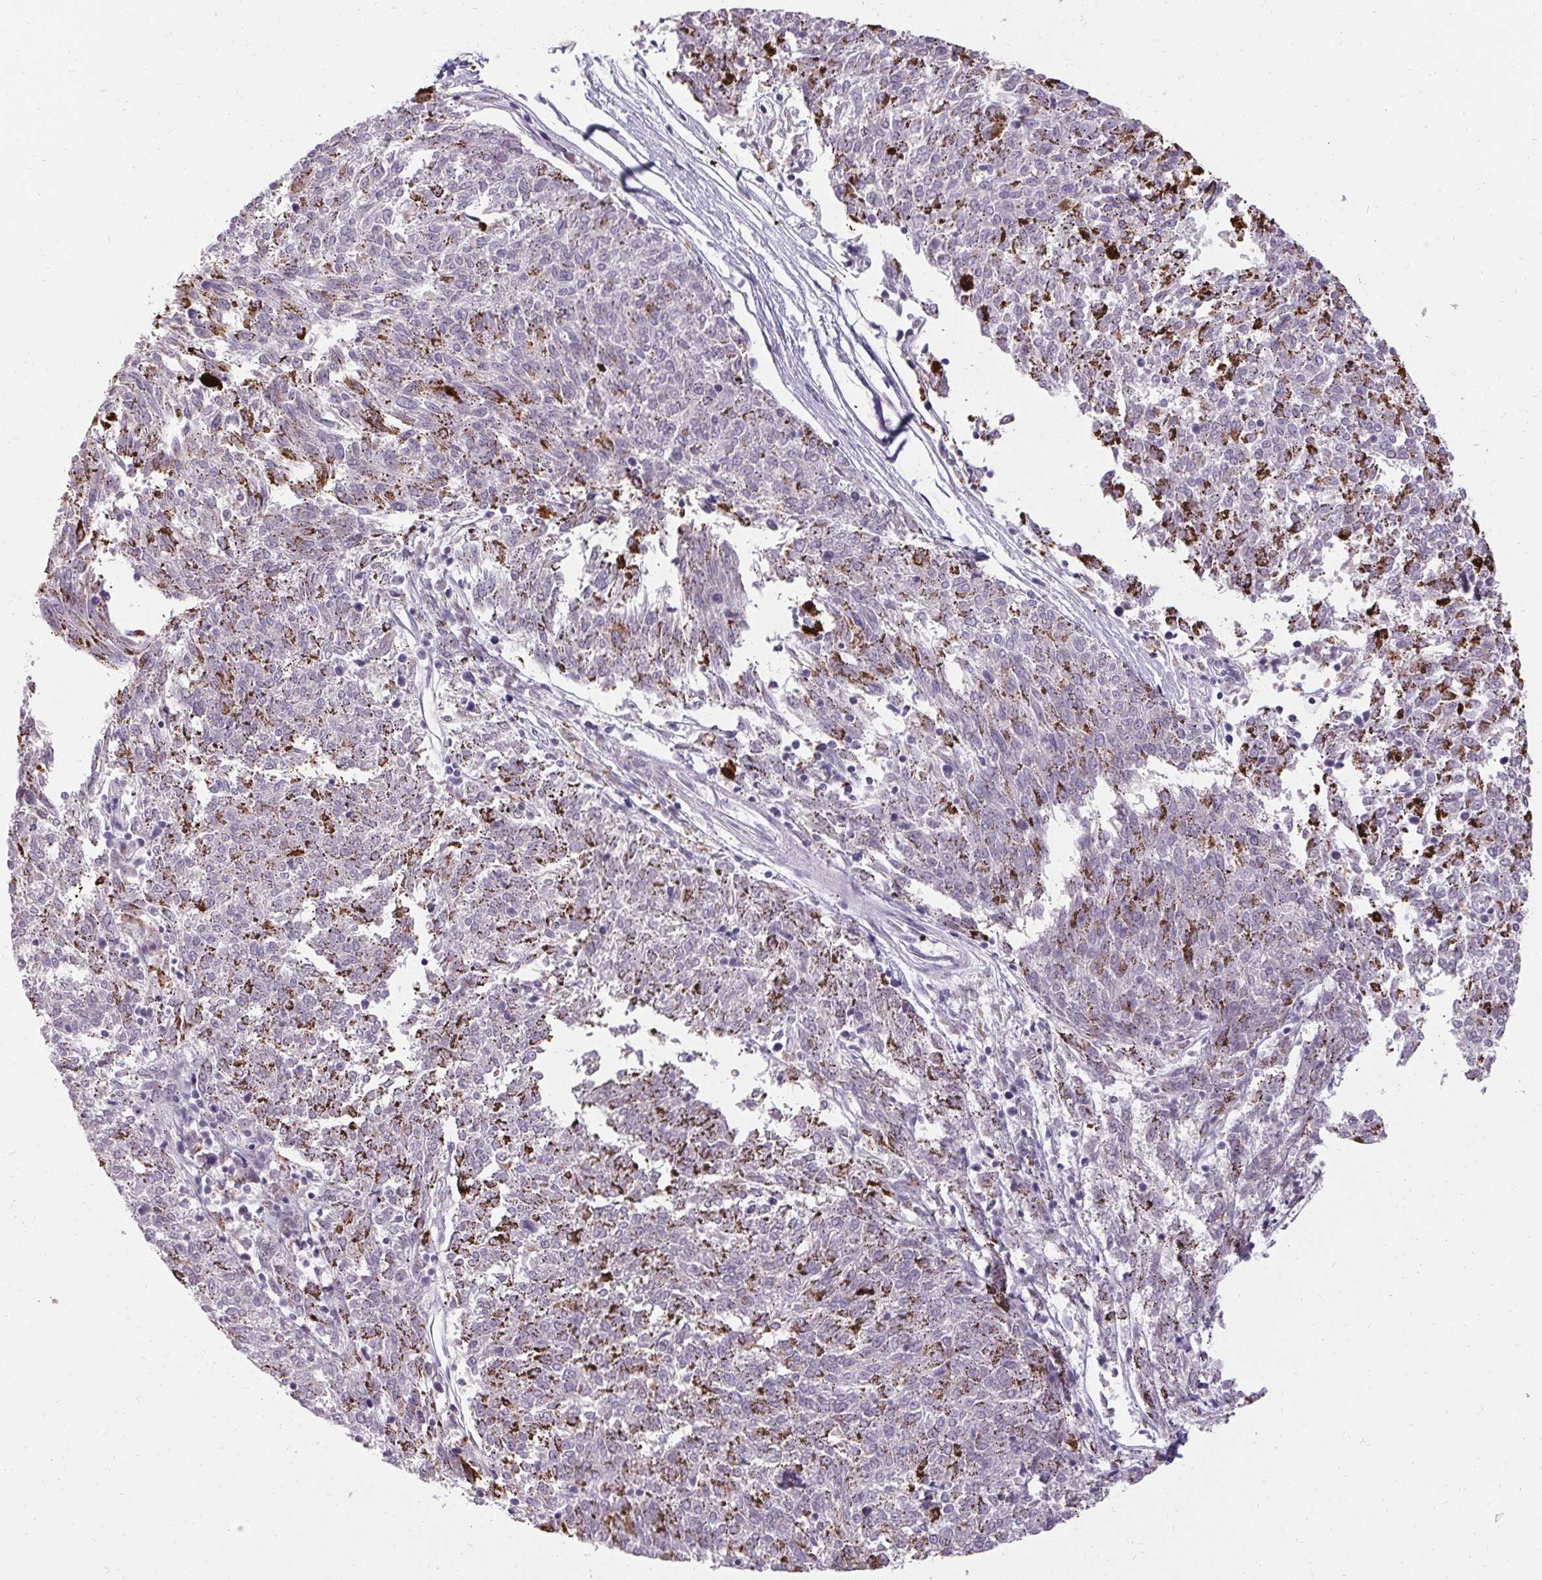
{"staining": {"intensity": "negative", "quantity": "none", "location": "none"}, "tissue": "melanoma", "cell_type": "Tumor cells", "image_type": "cancer", "snomed": [{"axis": "morphology", "description": "Malignant melanoma, NOS"}, {"axis": "topography", "description": "Skin"}], "caption": "DAB immunohistochemical staining of human malignant melanoma demonstrates no significant staining in tumor cells. (DAB (3,3'-diaminobenzidine) immunohistochemistry (IHC) with hematoxylin counter stain).", "gene": "HSD17B3", "patient": {"sex": "female", "age": 72}}